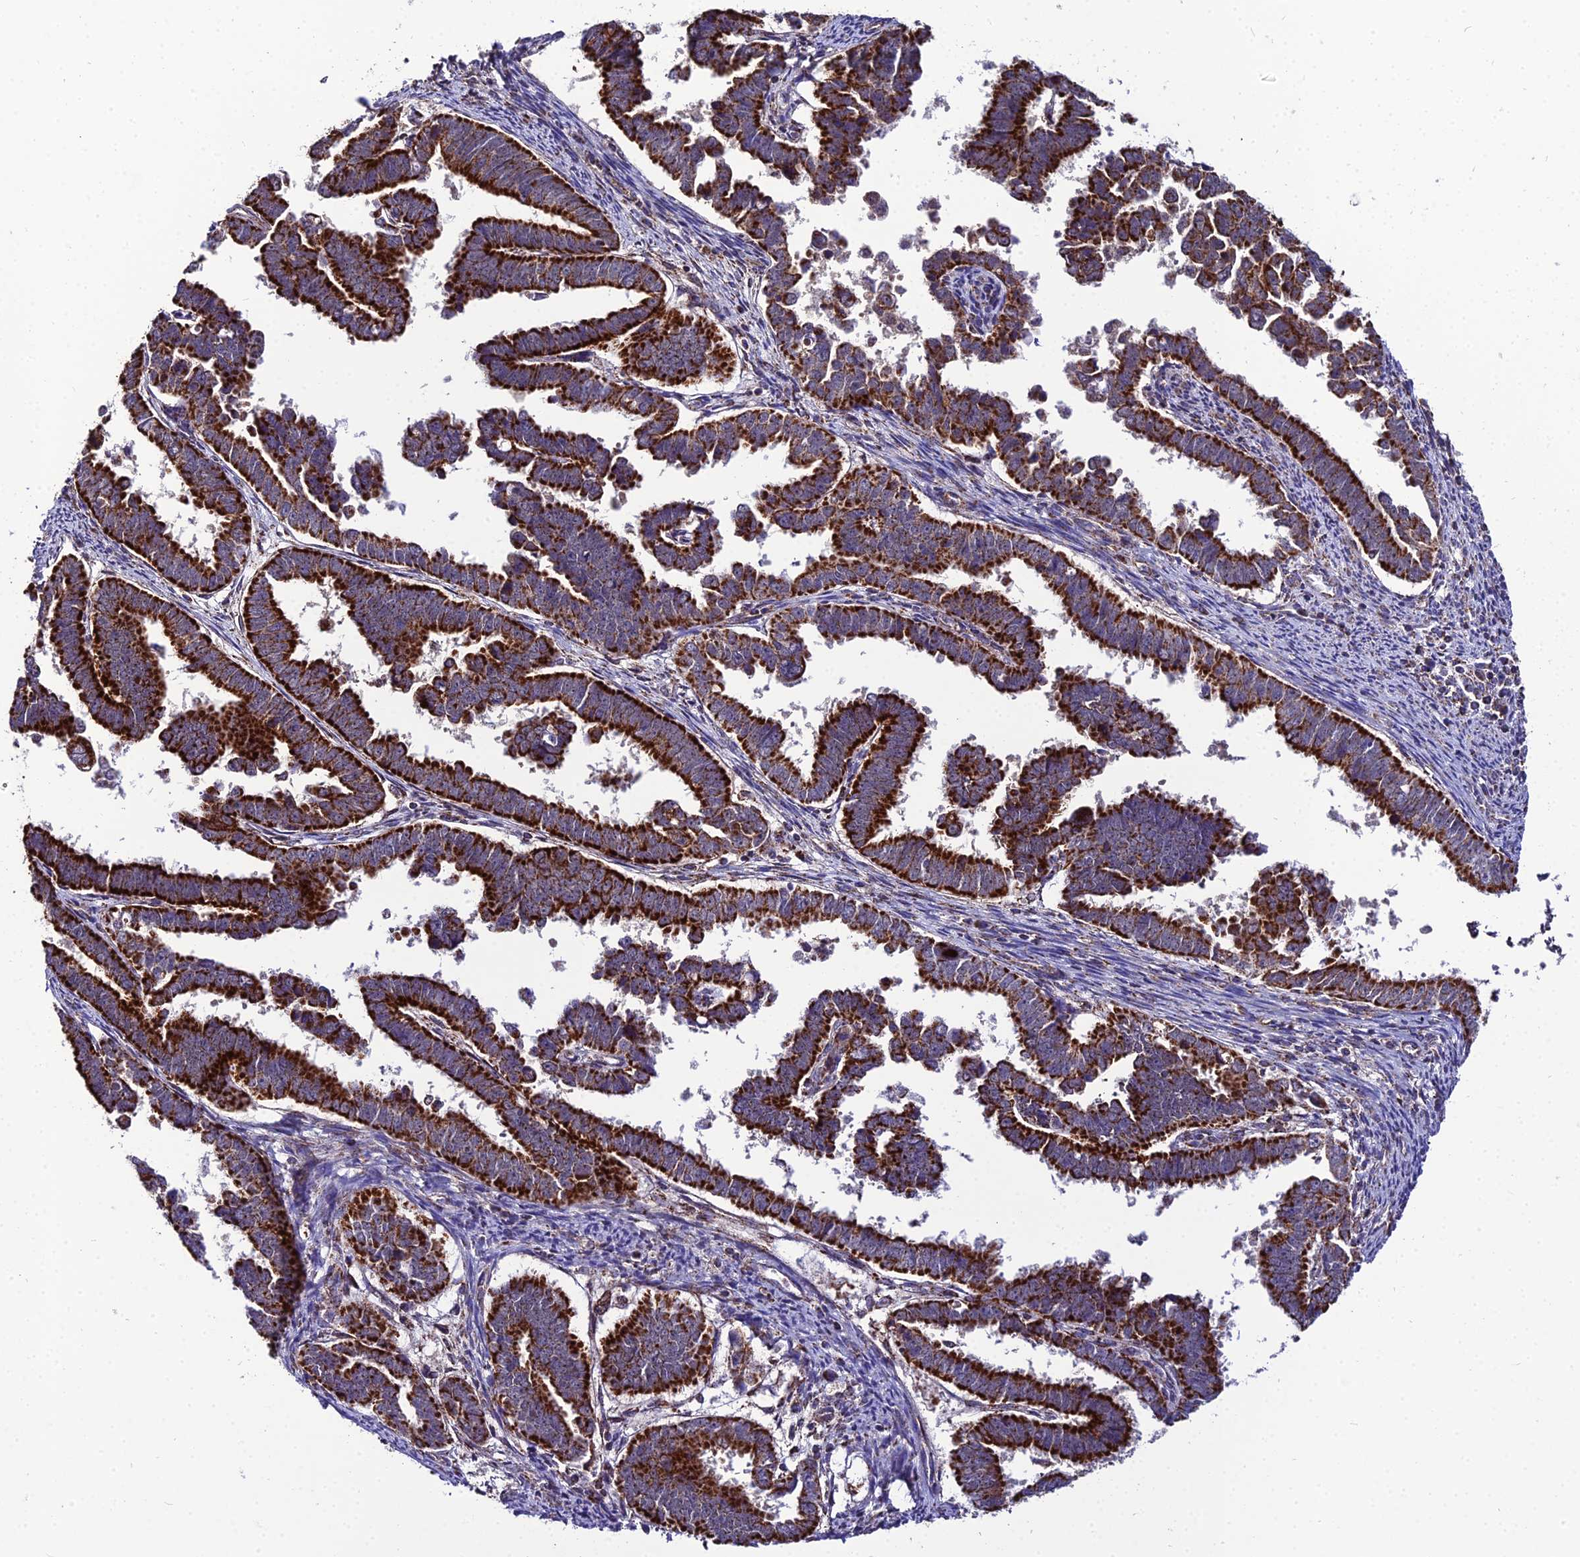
{"staining": {"intensity": "strong", "quantity": ">75%", "location": "cytoplasmic/membranous"}, "tissue": "endometrial cancer", "cell_type": "Tumor cells", "image_type": "cancer", "snomed": [{"axis": "morphology", "description": "Adenocarcinoma, NOS"}, {"axis": "topography", "description": "Endometrium"}], "caption": "Endometrial cancer stained for a protein (brown) shows strong cytoplasmic/membranous positive positivity in approximately >75% of tumor cells.", "gene": "PSMD2", "patient": {"sex": "female", "age": 75}}